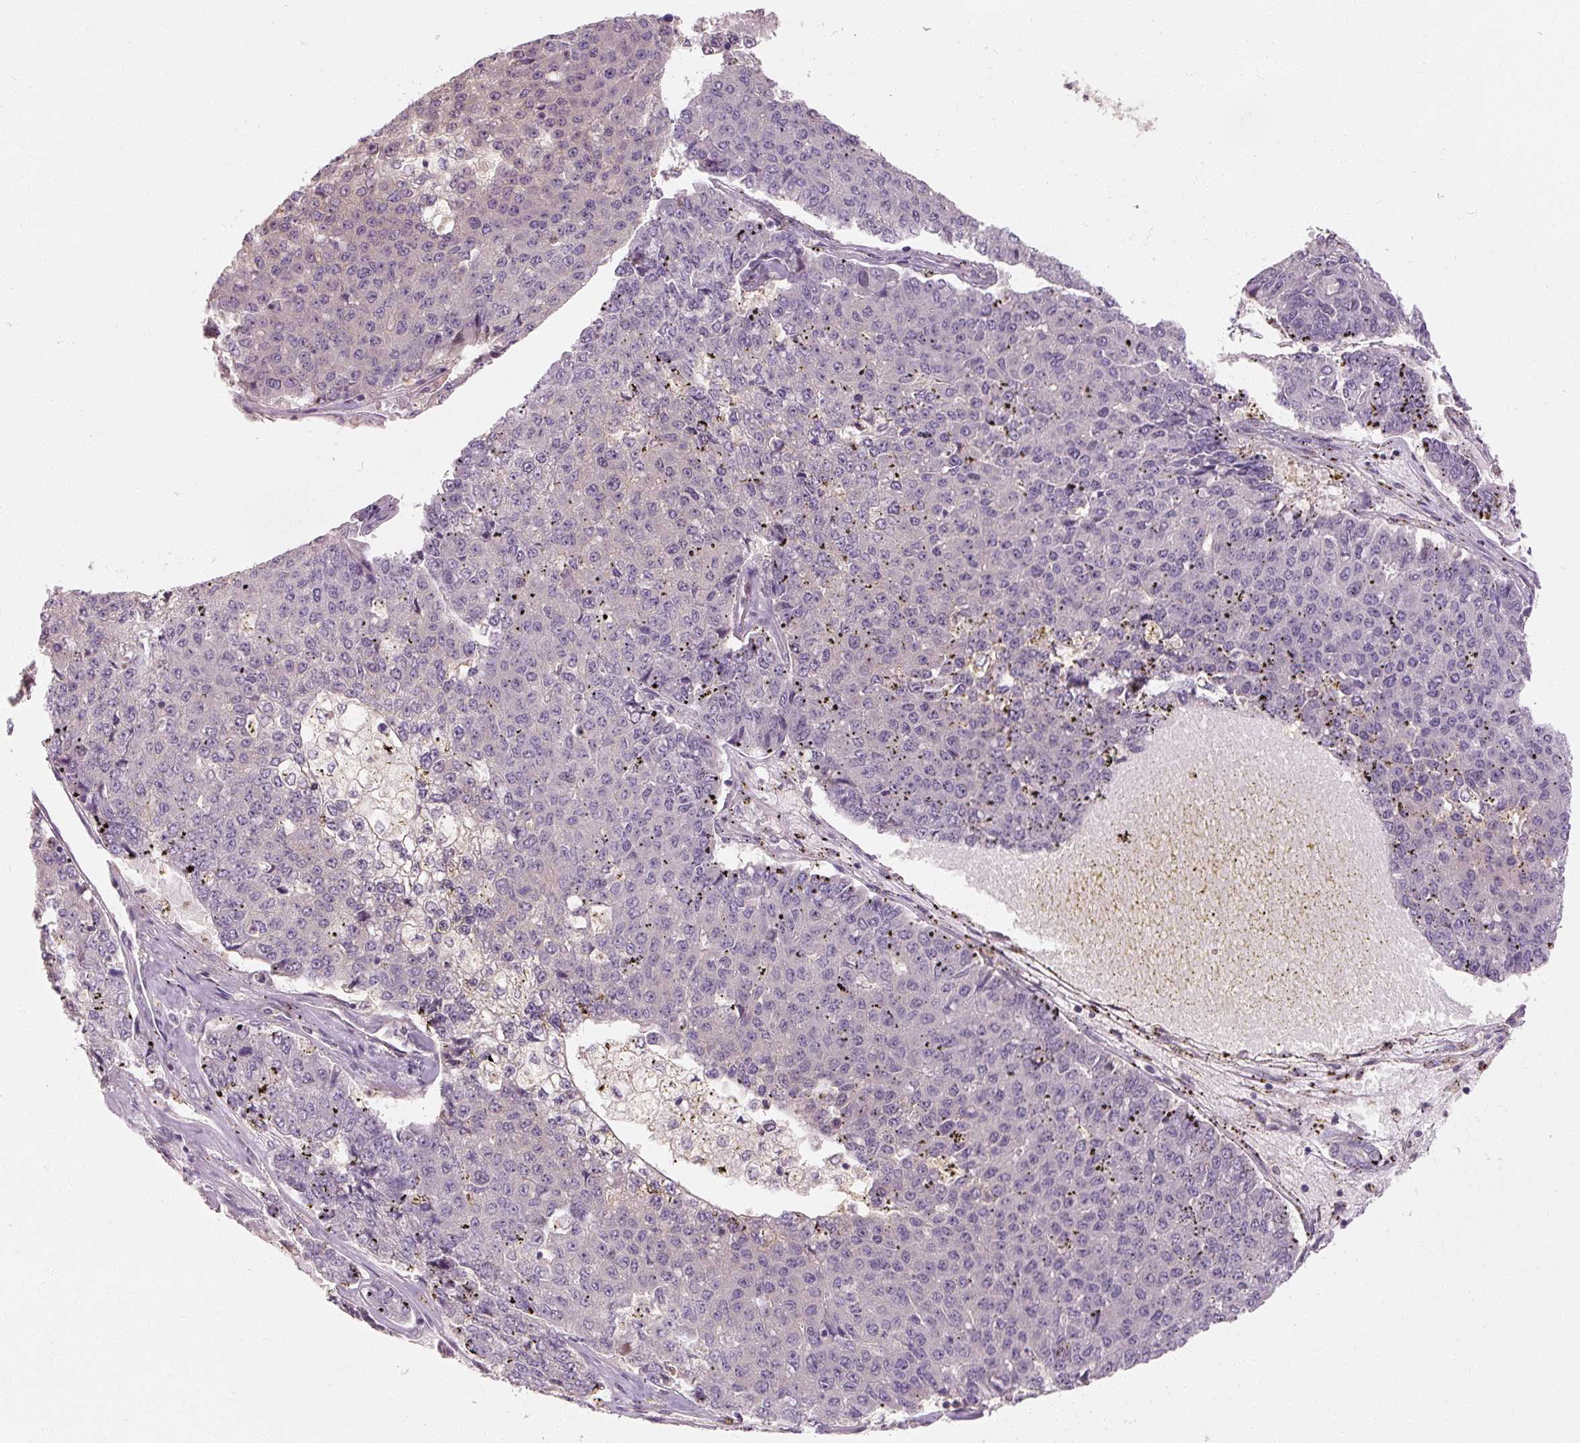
{"staining": {"intensity": "negative", "quantity": "none", "location": "none"}, "tissue": "pancreatic cancer", "cell_type": "Tumor cells", "image_type": "cancer", "snomed": [{"axis": "morphology", "description": "Adenocarcinoma, NOS"}, {"axis": "topography", "description": "Pancreas"}], "caption": "The image reveals no staining of tumor cells in pancreatic cancer.", "gene": "RB1CC1", "patient": {"sex": "male", "age": 50}}